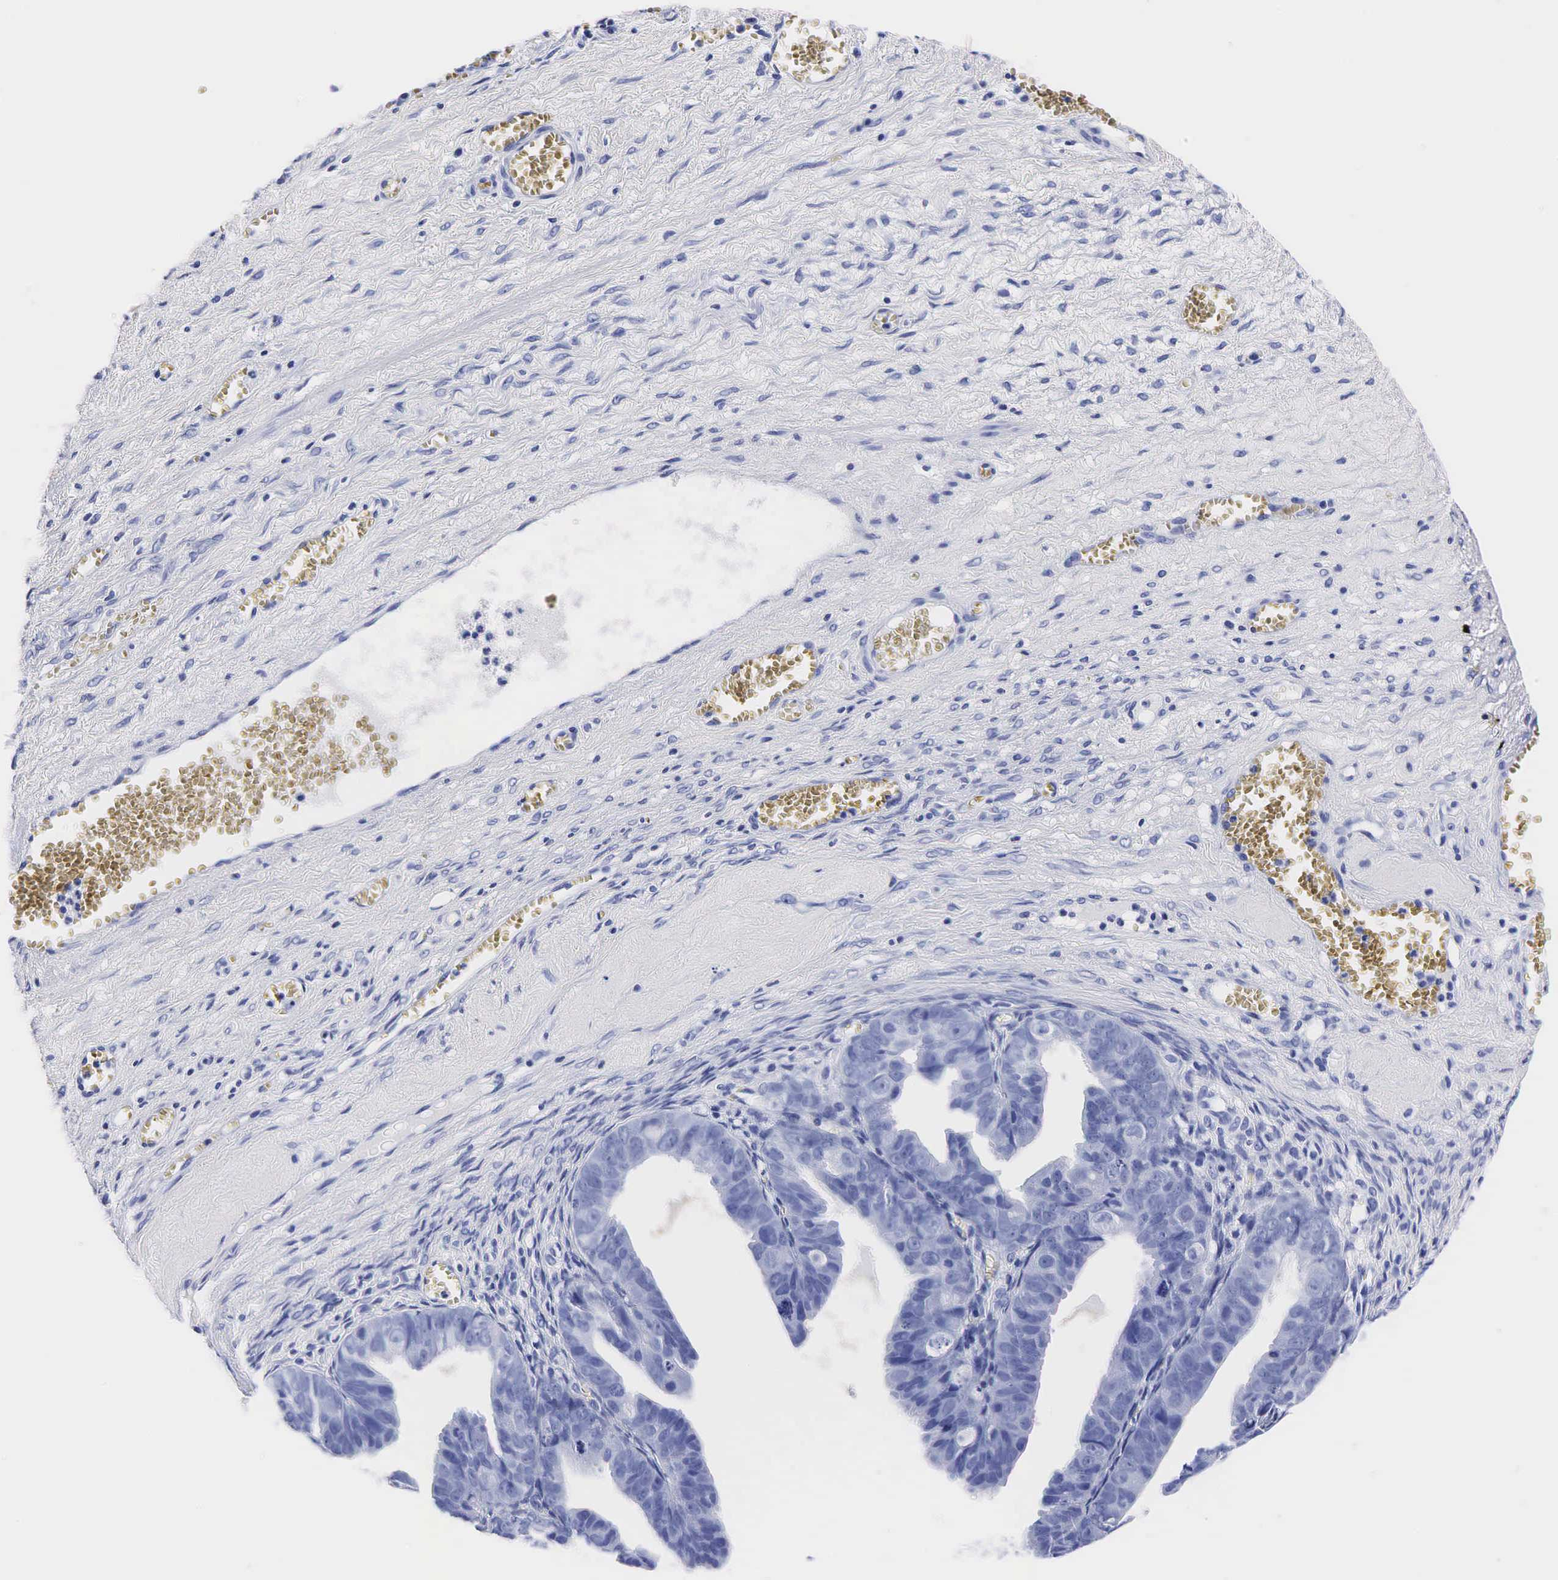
{"staining": {"intensity": "negative", "quantity": "none", "location": "none"}, "tissue": "ovarian cancer", "cell_type": "Tumor cells", "image_type": "cancer", "snomed": [{"axis": "morphology", "description": "Carcinoma, endometroid"}, {"axis": "topography", "description": "Ovary"}], "caption": "Immunohistochemistry (IHC) histopathology image of neoplastic tissue: human ovarian cancer stained with DAB (3,3'-diaminobenzidine) displays no significant protein expression in tumor cells. (Immunohistochemistry, brightfield microscopy, high magnification).", "gene": "TG", "patient": {"sex": "female", "age": 85}}